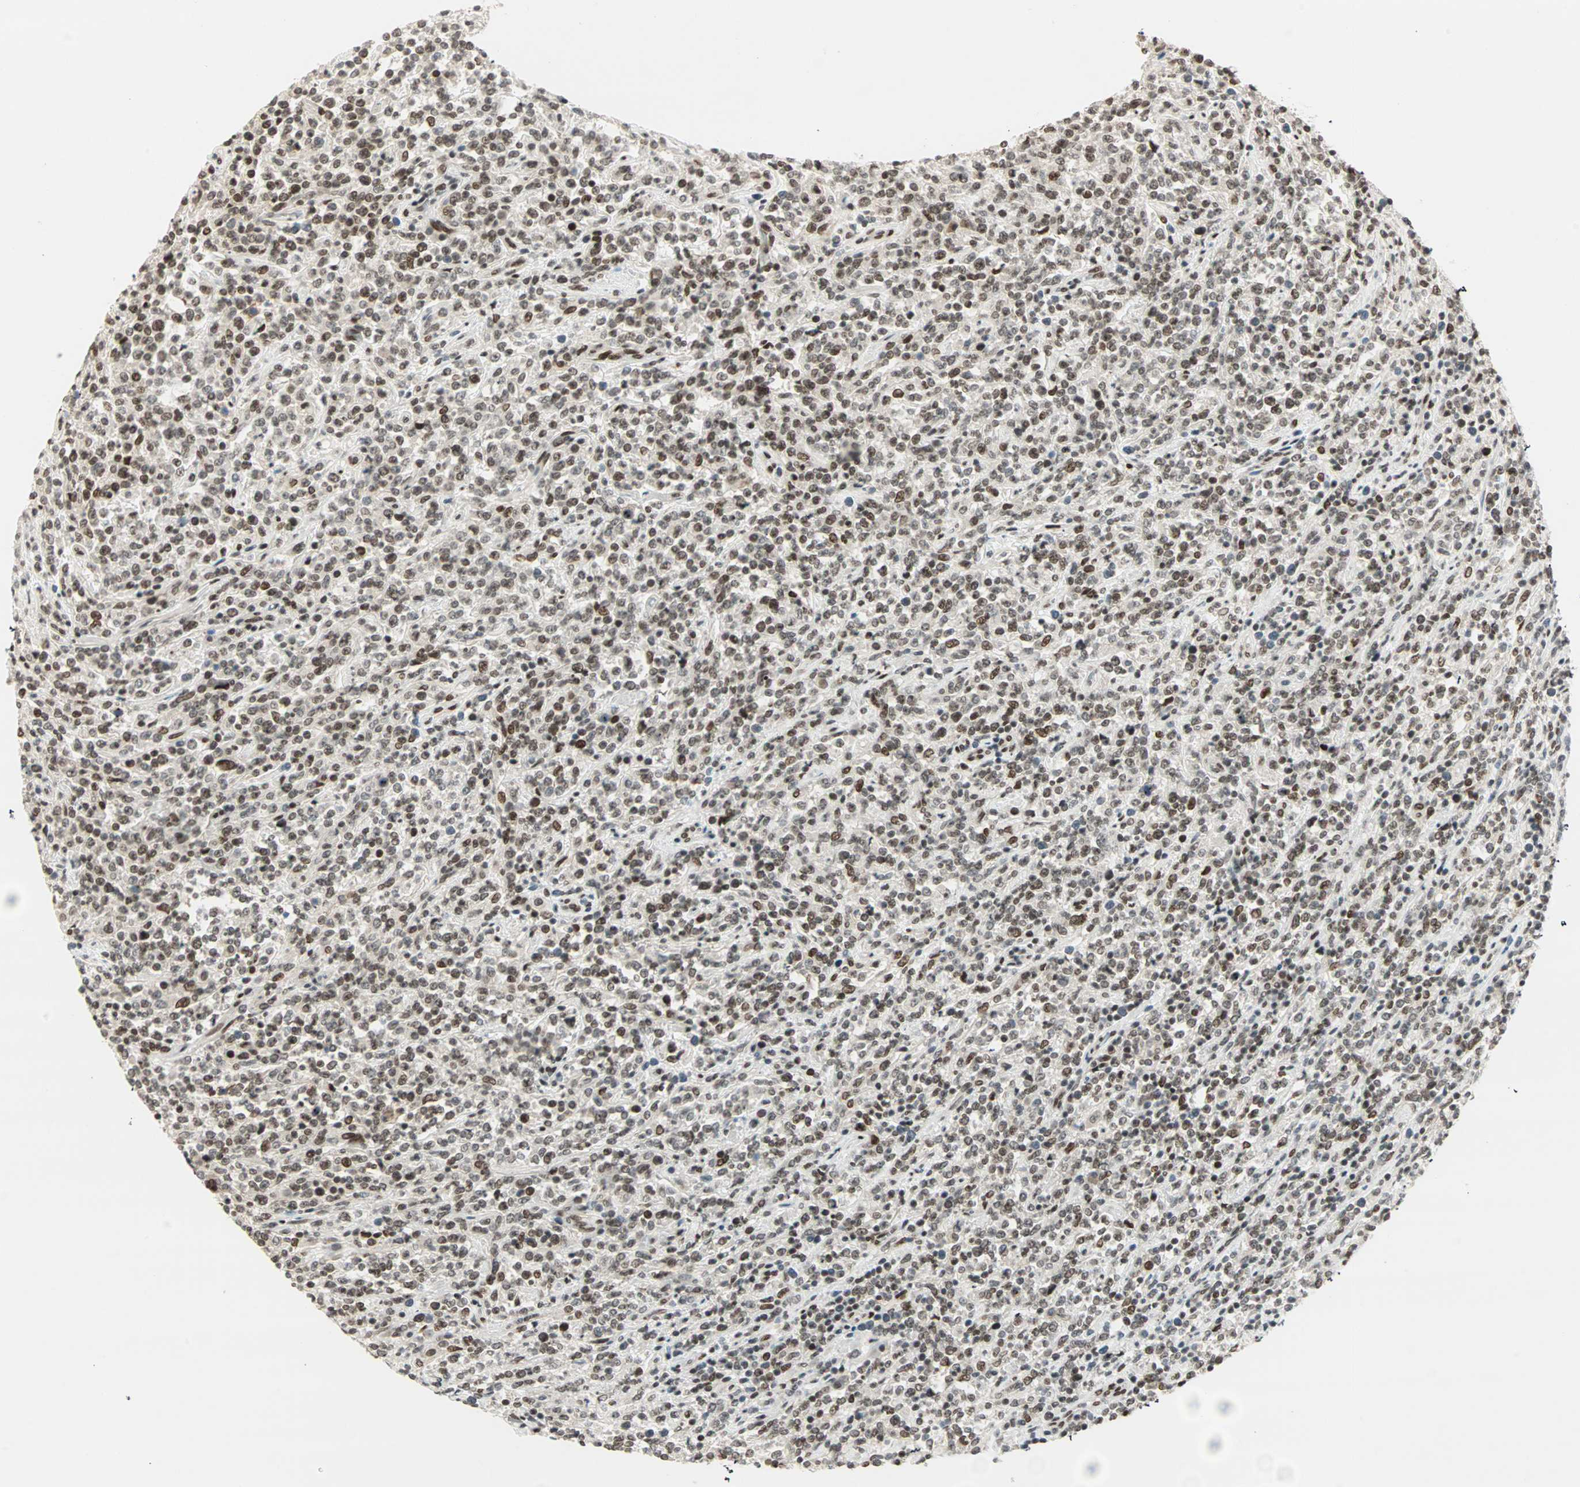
{"staining": {"intensity": "moderate", "quantity": ">75%", "location": "nuclear"}, "tissue": "lymphoma", "cell_type": "Tumor cells", "image_type": "cancer", "snomed": [{"axis": "morphology", "description": "Malignant lymphoma, non-Hodgkin's type, High grade"}, {"axis": "topography", "description": "Soft tissue"}], "caption": "About >75% of tumor cells in human malignant lymphoma, non-Hodgkin's type (high-grade) demonstrate moderate nuclear protein staining as visualized by brown immunohistochemical staining.", "gene": "BLM", "patient": {"sex": "male", "age": 18}}